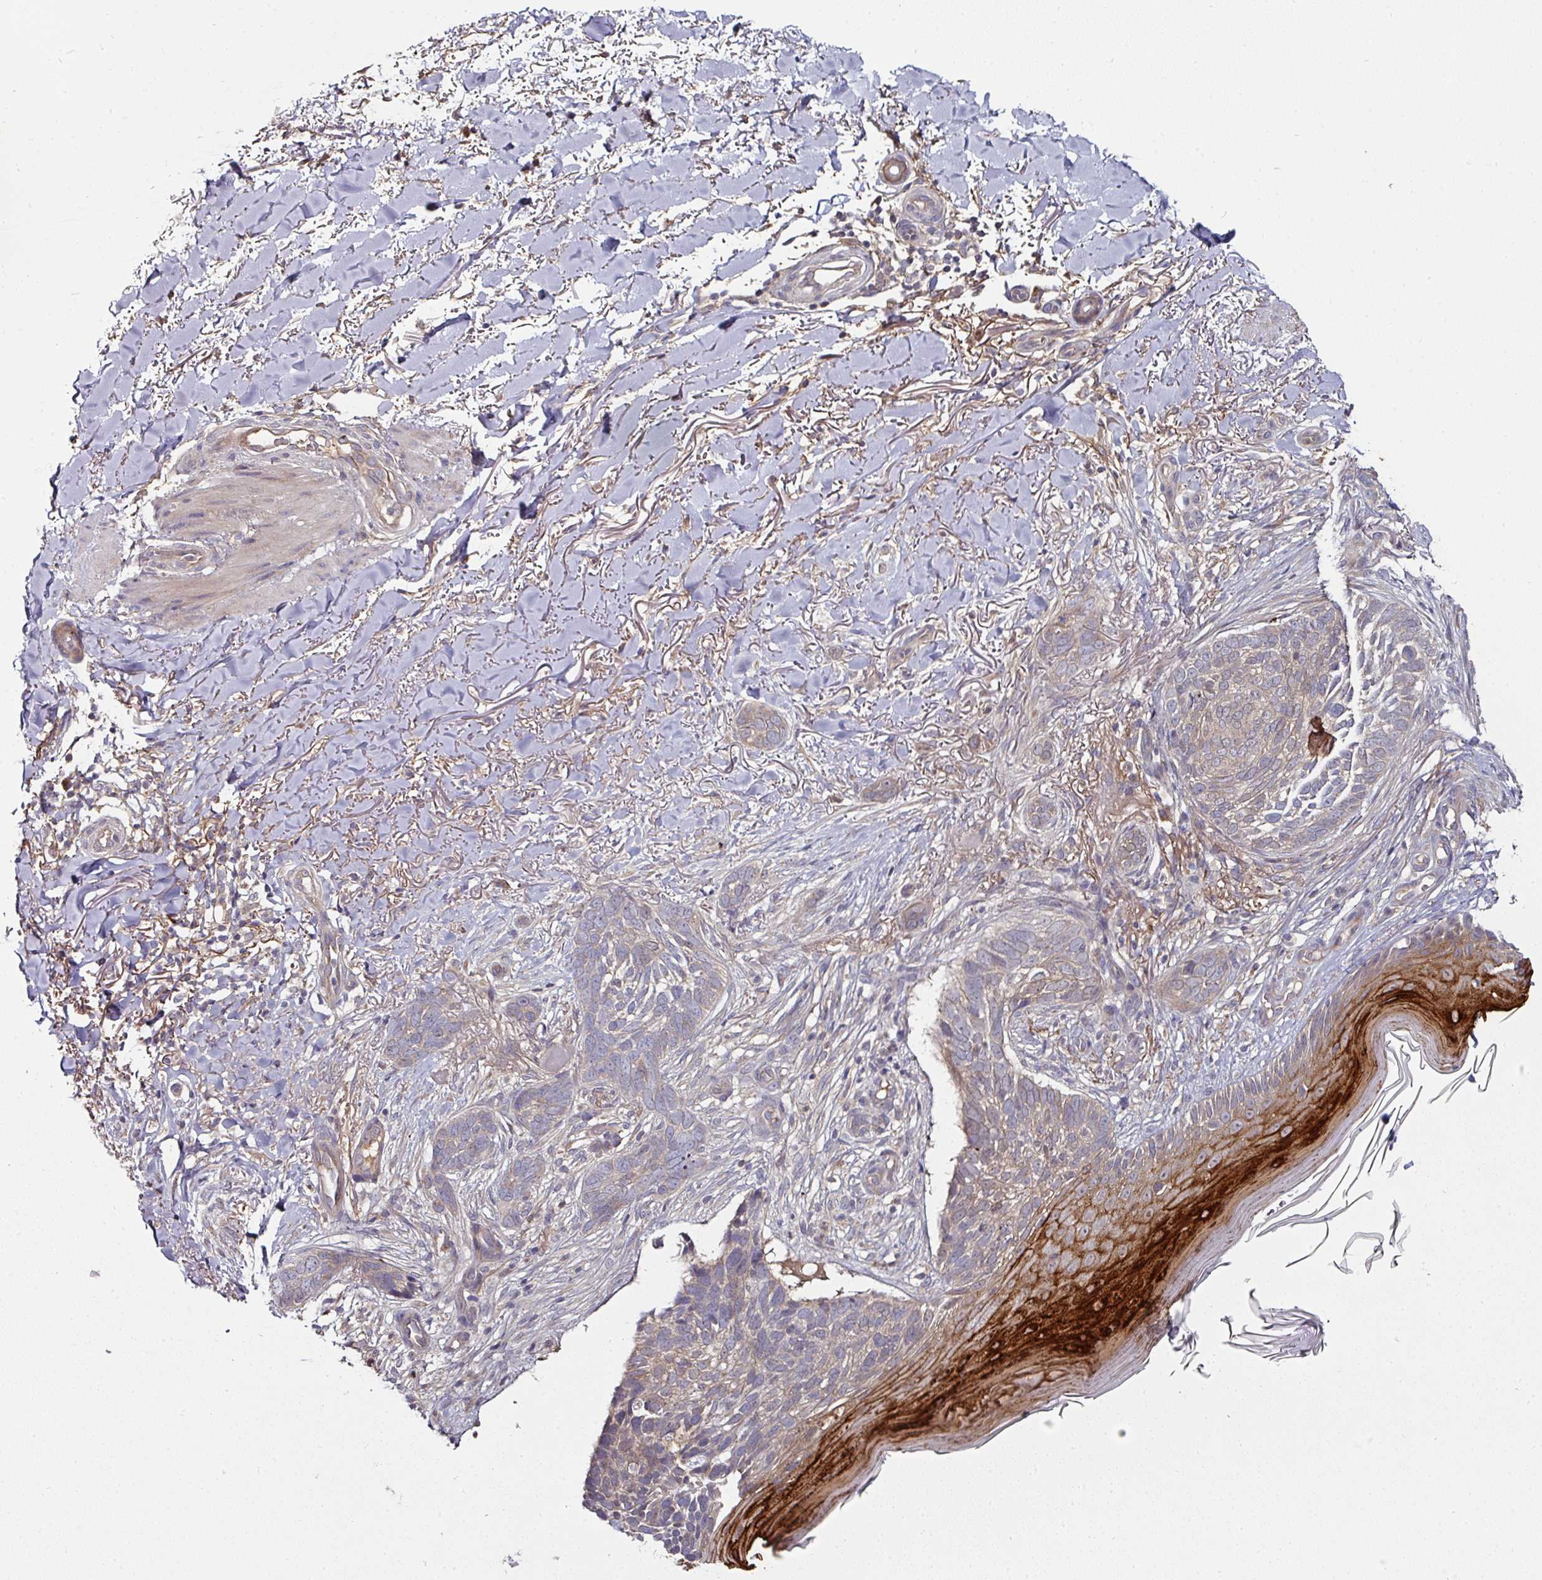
{"staining": {"intensity": "weak", "quantity": "<25%", "location": "cytoplasmic/membranous"}, "tissue": "skin cancer", "cell_type": "Tumor cells", "image_type": "cancer", "snomed": [{"axis": "morphology", "description": "Normal tissue, NOS"}, {"axis": "morphology", "description": "Basal cell carcinoma"}, {"axis": "topography", "description": "Skin"}], "caption": "This histopathology image is of skin cancer stained with immunohistochemistry to label a protein in brown with the nuclei are counter-stained blue. There is no expression in tumor cells.", "gene": "CTDSP2", "patient": {"sex": "female", "age": 67}}